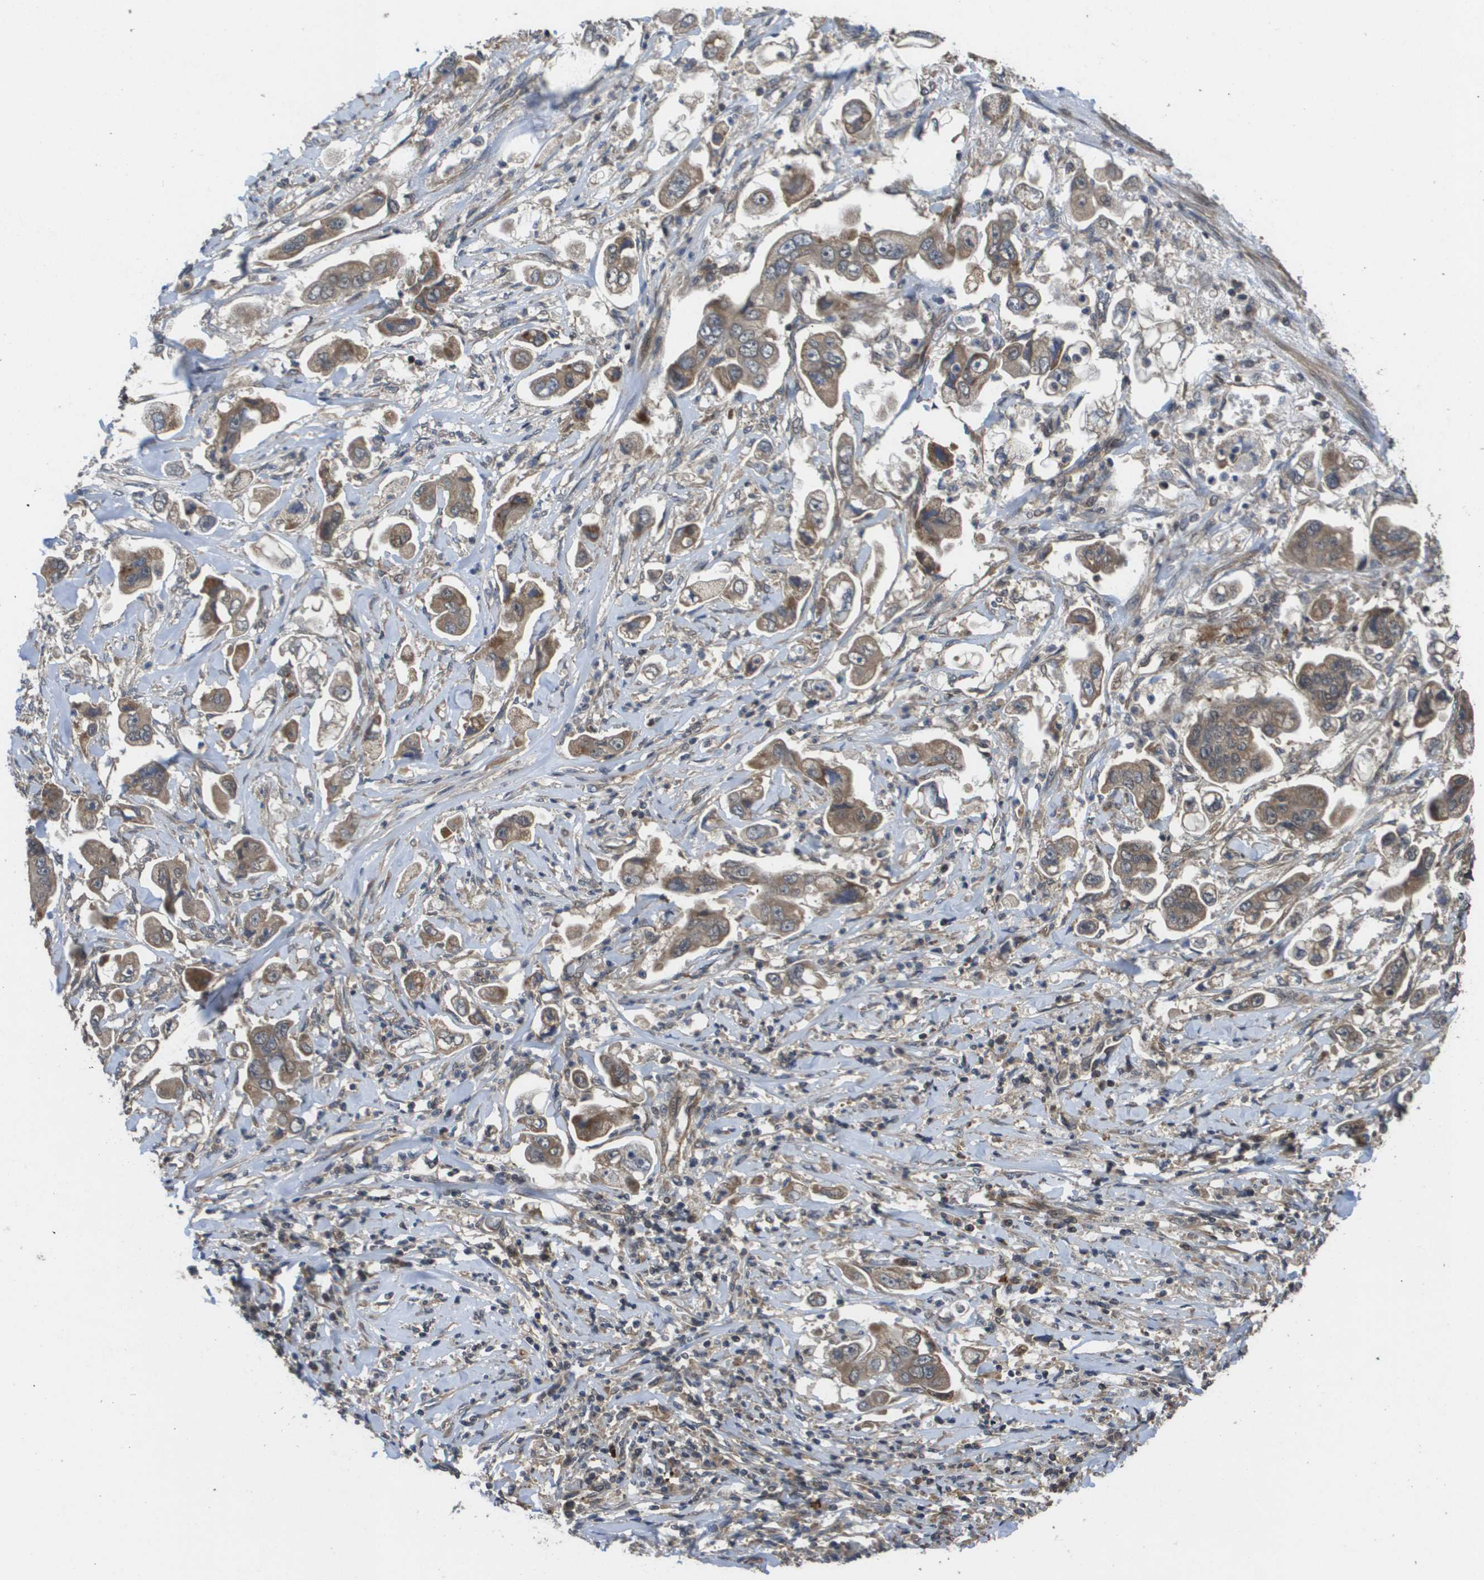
{"staining": {"intensity": "moderate", "quantity": ">75%", "location": "cytoplasmic/membranous"}, "tissue": "stomach cancer", "cell_type": "Tumor cells", "image_type": "cancer", "snomed": [{"axis": "morphology", "description": "Adenocarcinoma, NOS"}, {"axis": "topography", "description": "Stomach"}], "caption": "Stomach cancer (adenocarcinoma) was stained to show a protein in brown. There is medium levels of moderate cytoplasmic/membranous expression in about >75% of tumor cells.", "gene": "RBM38", "patient": {"sex": "male", "age": 62}}